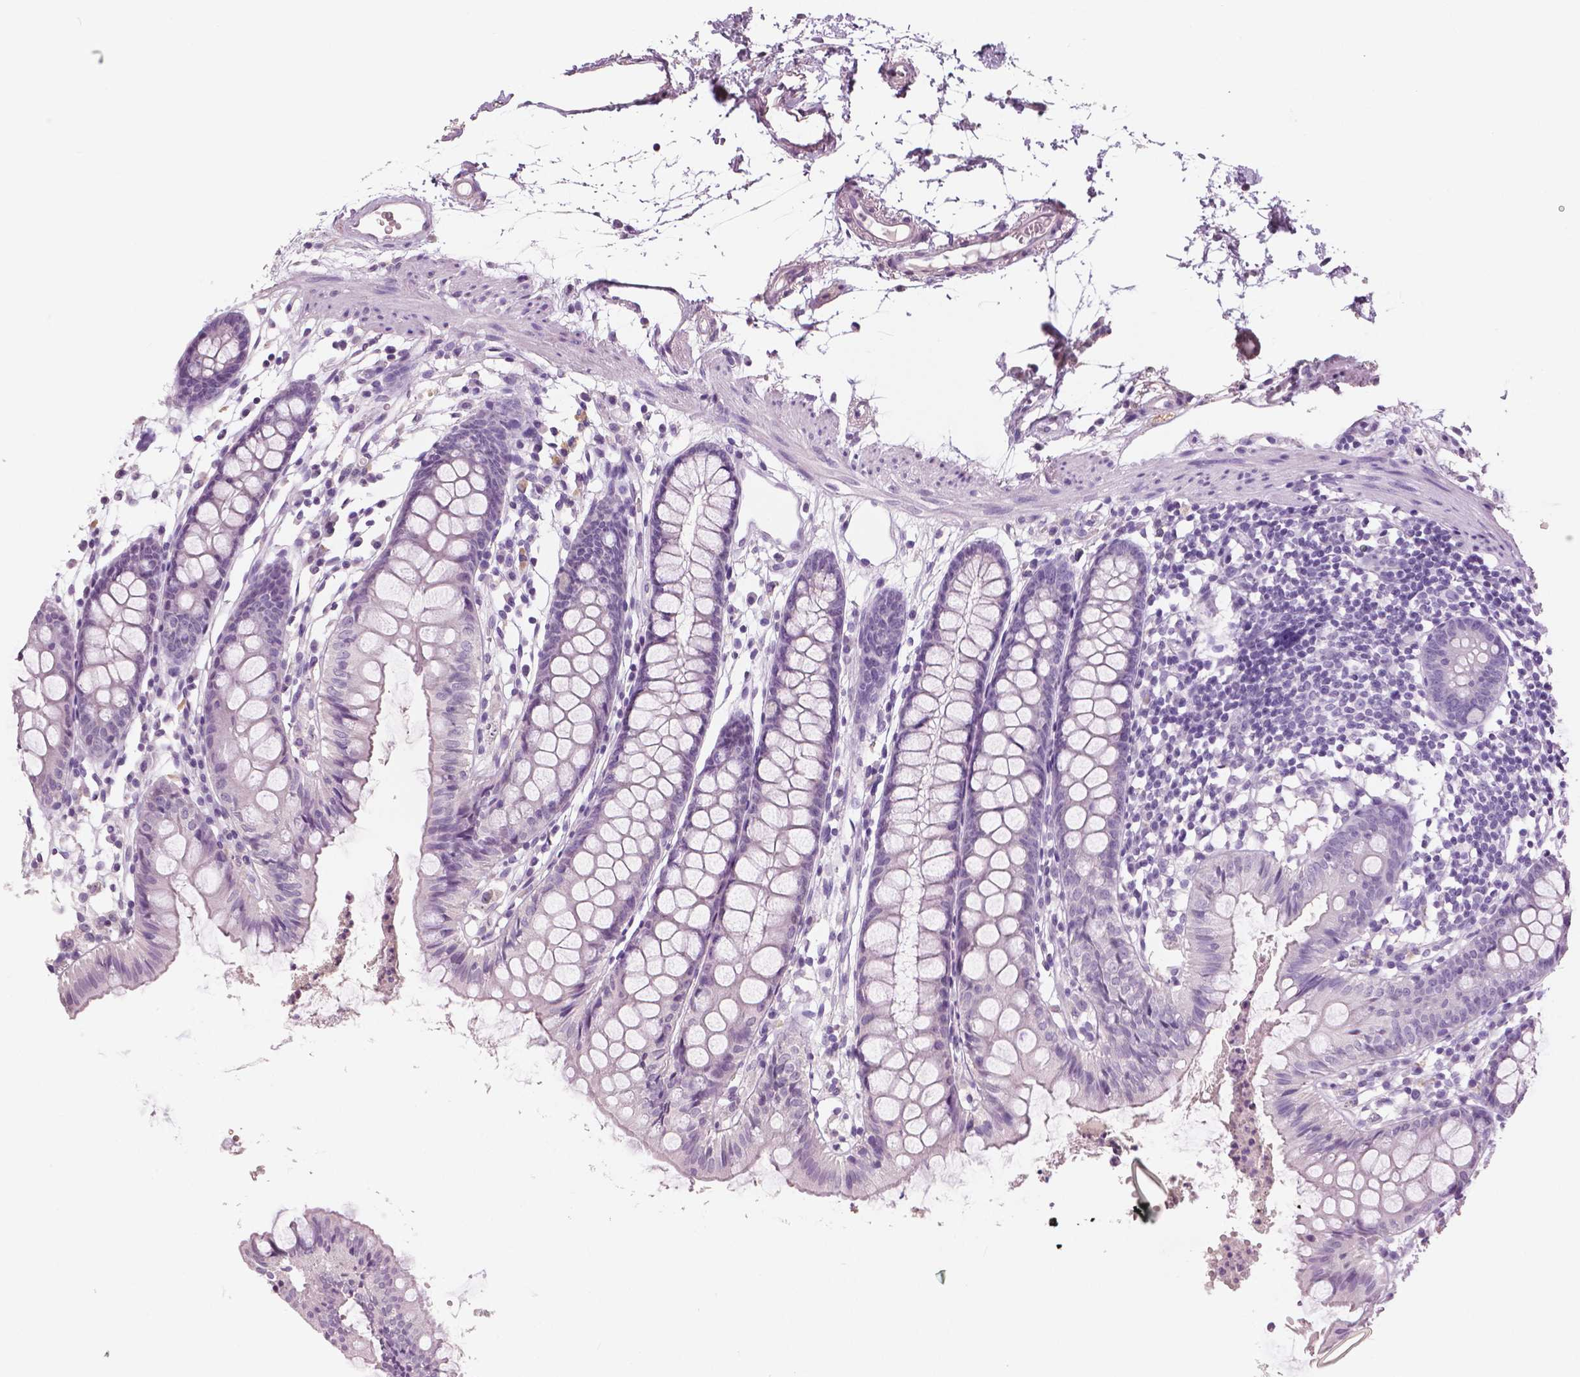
{"staining": {"intensity": "negative", "quantity": "none", "location": "none"}, "tissue": "colon", "cell_type": "Endothelial cells", "image_type": "normal", "snomed": [{"axis": "morphology", "description": "Normal tissue, NOS"}, {"axis": "topography", "description": "Colon"}], "caption": "DAB (3,3'-diaminobenzidine) immunohistochemical staining of unremarkable colon demonstrates no significant expression in endothelial cells.", "gene": "NECAB1", "patient": {"sex": "female", "age": 84}}